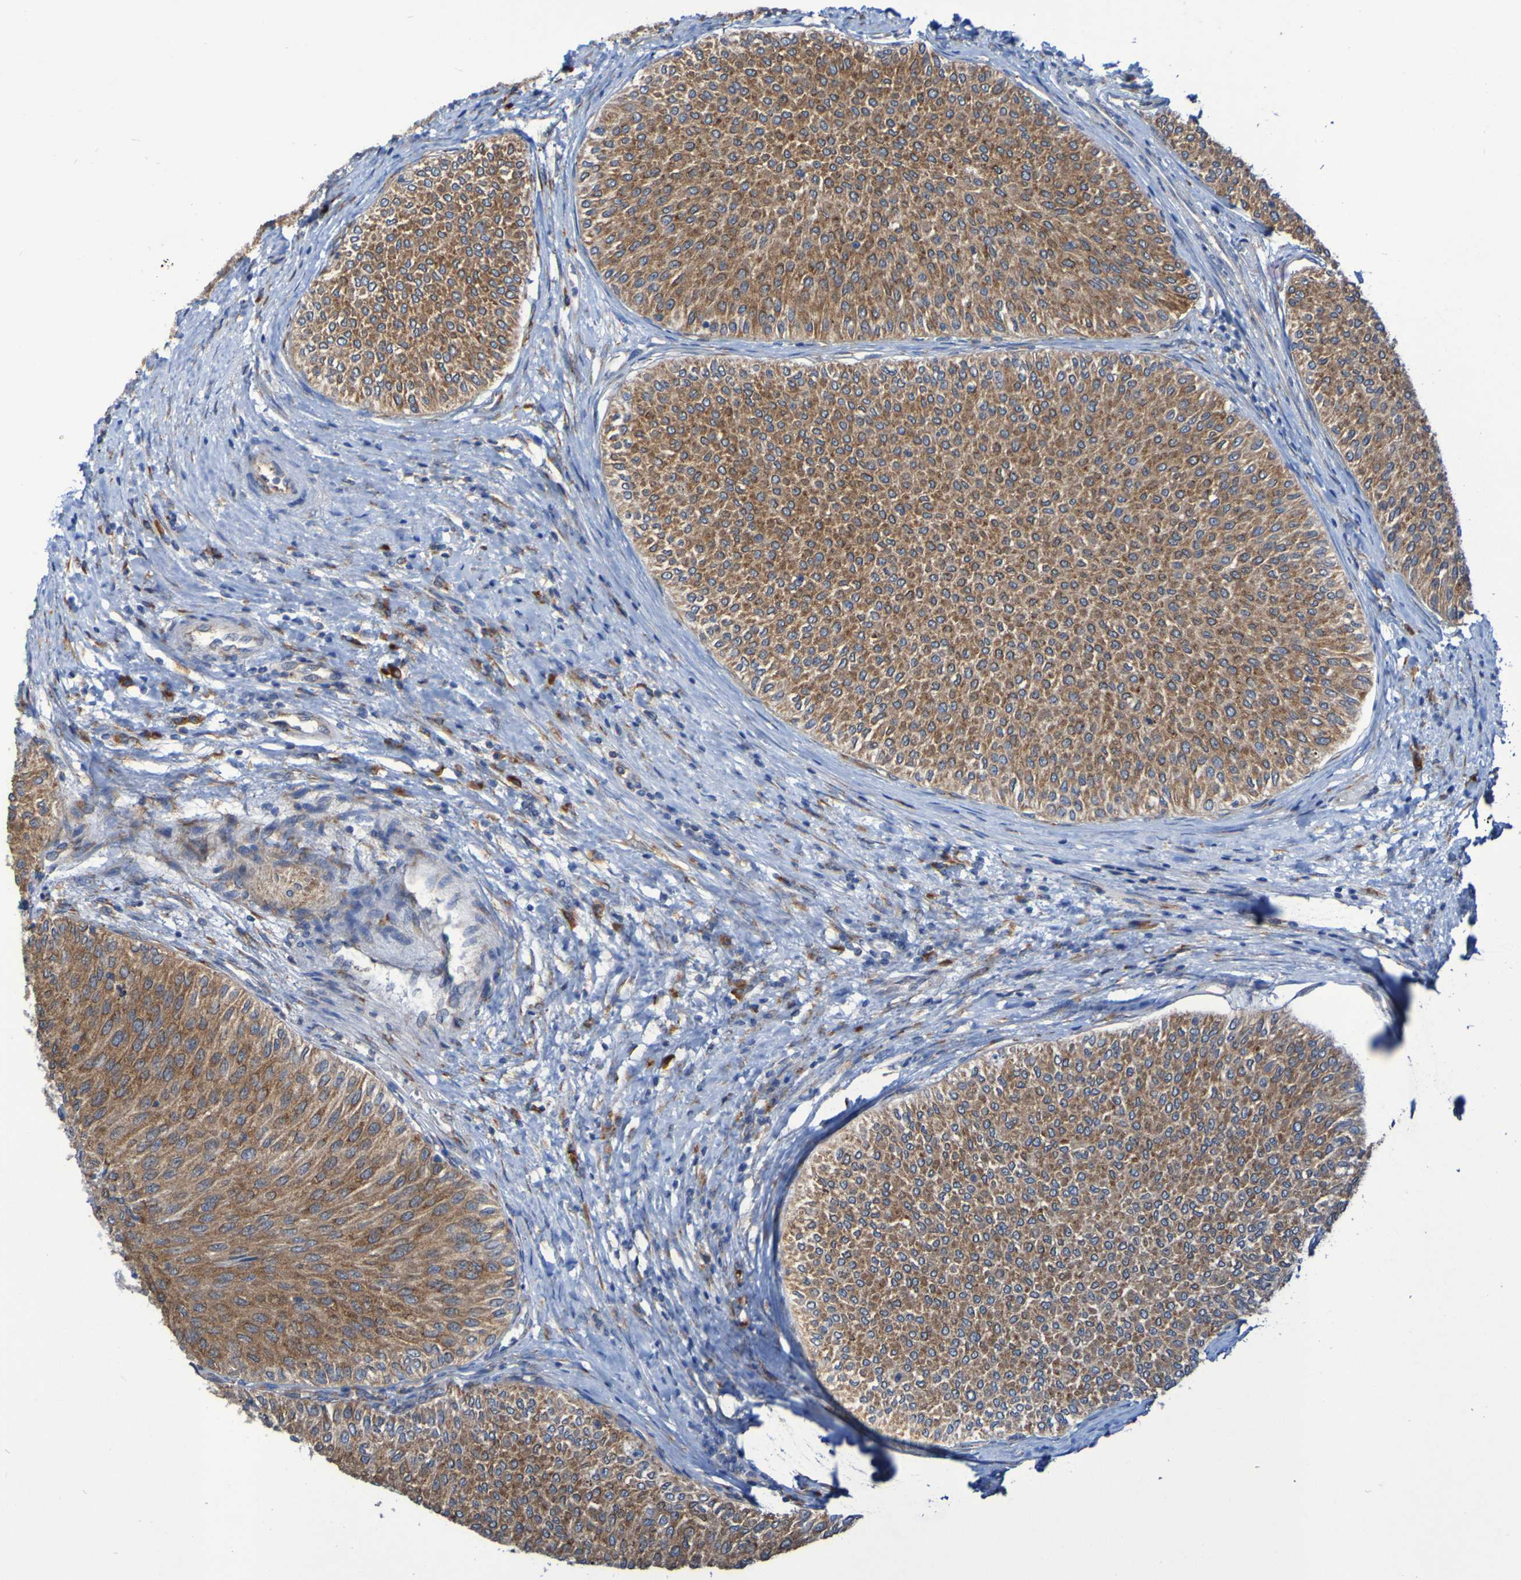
{"staining": {"intensity": "moderate", "quantity": ">75%", "location": "cytoplasmic/membranous"}, "tissue": "urothelial cancer", "cell_type": "Tumor cells", "image_type": "cancer", "snomed": [{"axis": "morphology", "description": "Urothelial carcinoma, Low grade"}, {"axis": "topography", "description": "Urinary bladder"}], "caption": "Brown immunohistochemical staining in urothelial carcinoma (low-grade) shows moderate cytoplasmic/membranous expression in approximately >75% of tumor cells. Nuclei are stained in blue.", "gene": "FKBP3", "patient": {"sex": "male", "age": 78}}